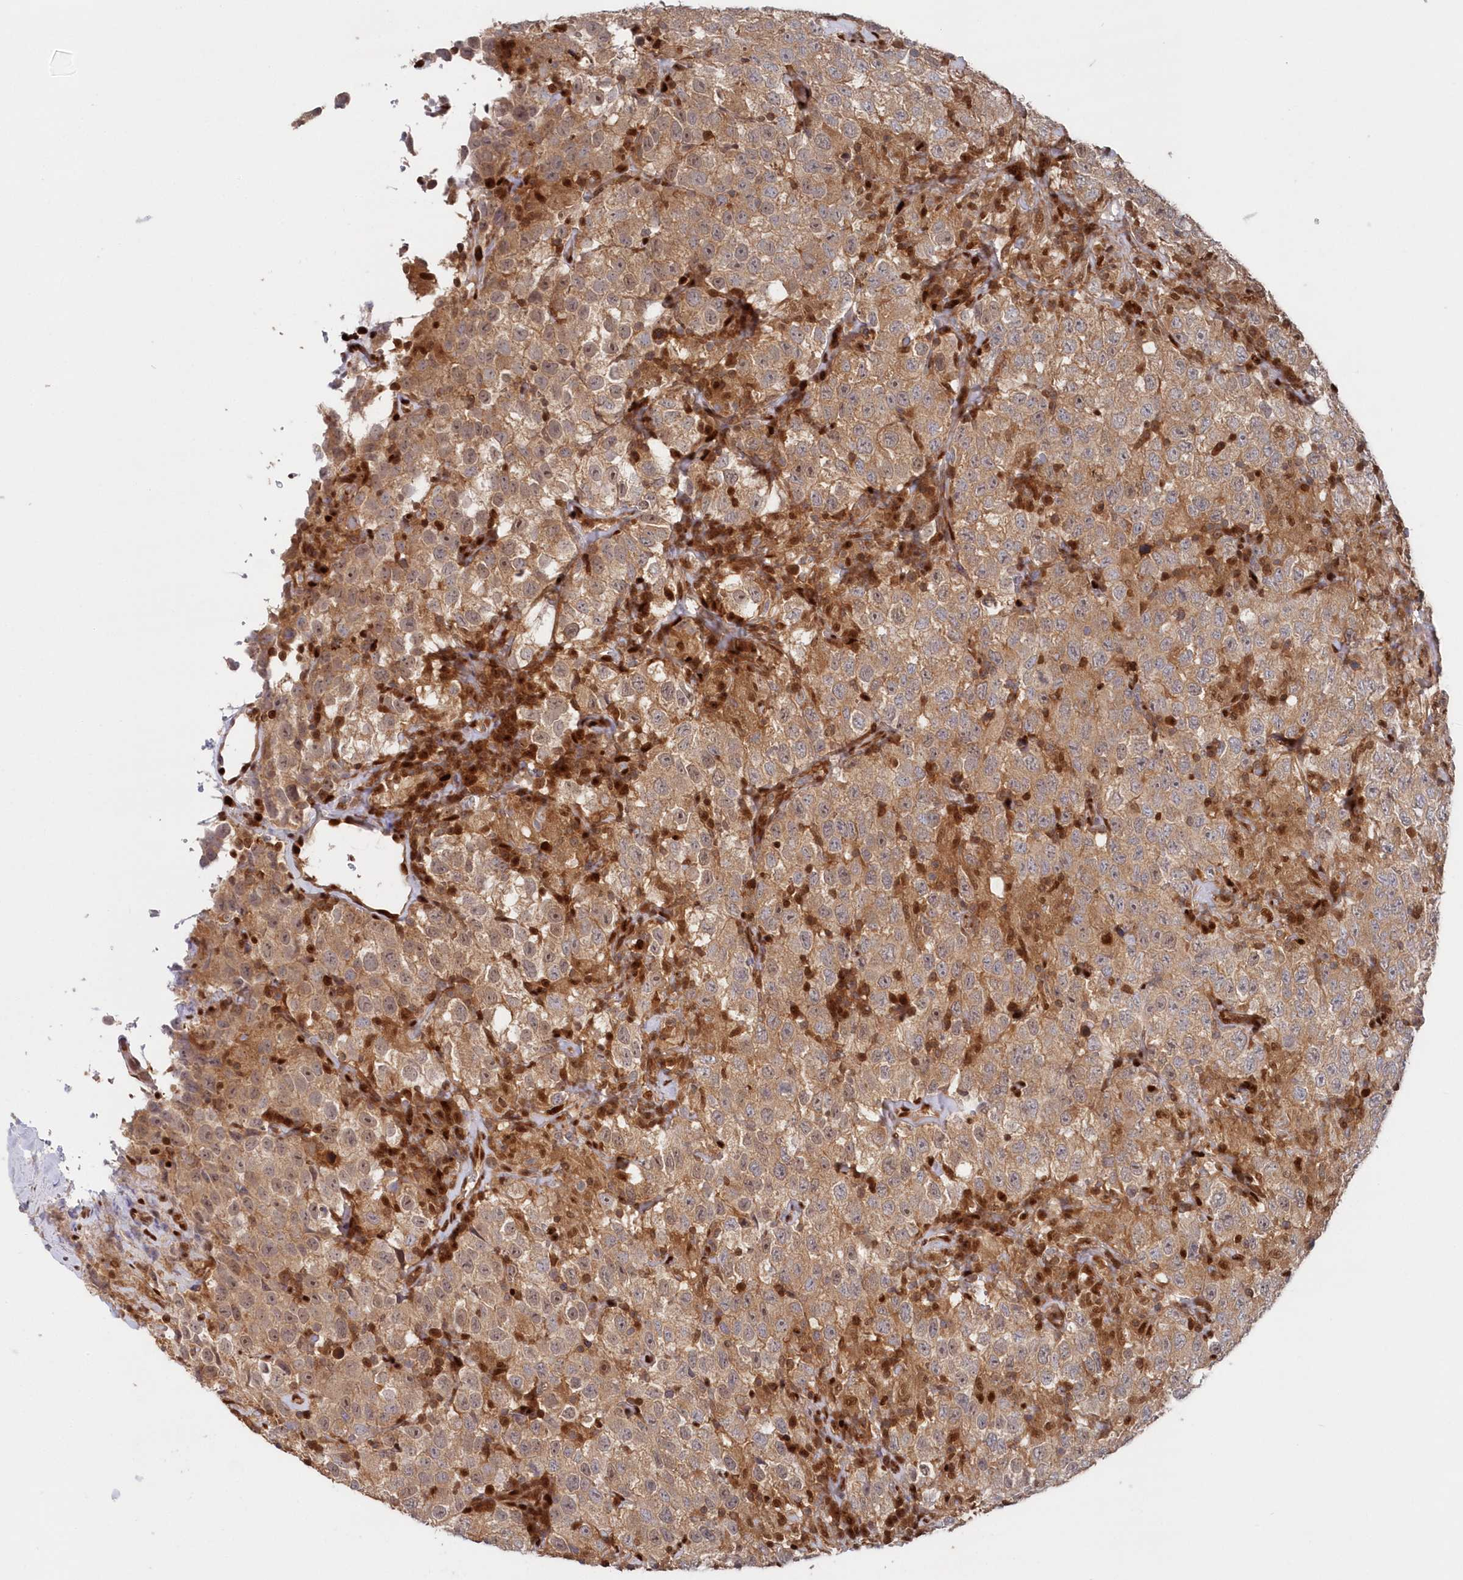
{"staining": {"intensity": "moderate", "quantity": ">75%", "location": "cytoplasmic/membranous"}, "tissue": "testis cancer", "cell_type": "Tumor cells", "image_type": "cancer", "snomed": [{"axis": "morphology", "description": "Seminoma, NOS"}, {"axis": "topography", "description": "Testis"}], "caption": "There is medium levels of moderate cytoplasmic/membranous staining in tumor cells of testis cancer, as demonstrated by immunohistochemical staining (brown color).", "gene": "ABHD14B", "patient": {"sex": "male", "age": 41}}